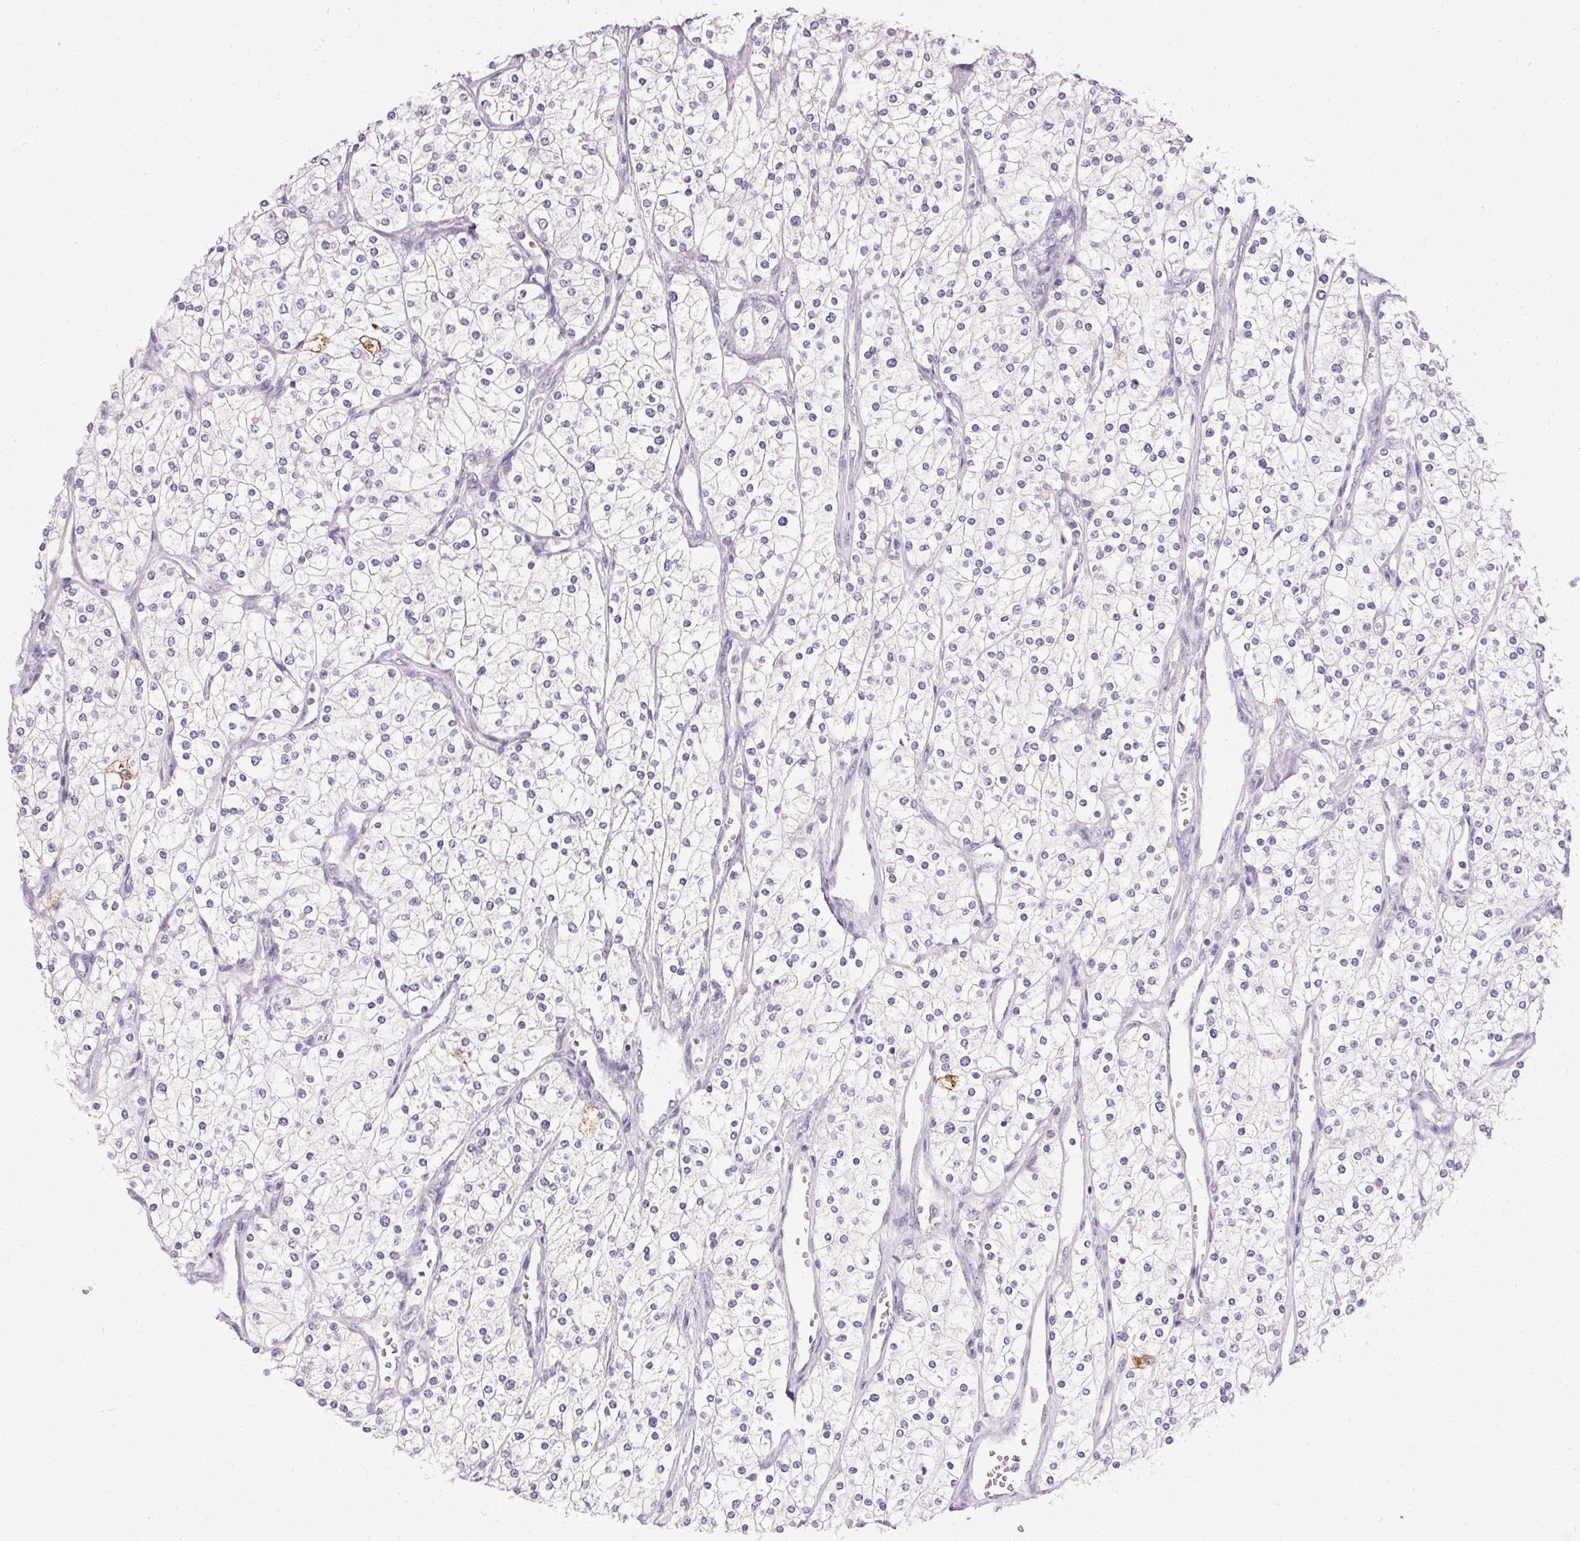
{"staining": {"intensity": "negative", "quantity": "none", "location": "none"}, "tissue": "renal cancer", "cell_type": "Tumor cells", "image_type": "cancer", "snomed": [{"axis": "morphology", "description": "Adenocarcinoma, NOS"}, {"axis": "topography", "description": "Kidney"}], "caption": "DAB immunohistochemical staining of human renal cancer (adenocarcinoma) exhibits no significant positivity in tumor cells. (Stains: DAB IHC with hematoxylin counter stain, Microscopy: brightfield microscopy at high magnification).", "gene": "HSD17B3", "patient": {"sex": "male", "age": 80}}